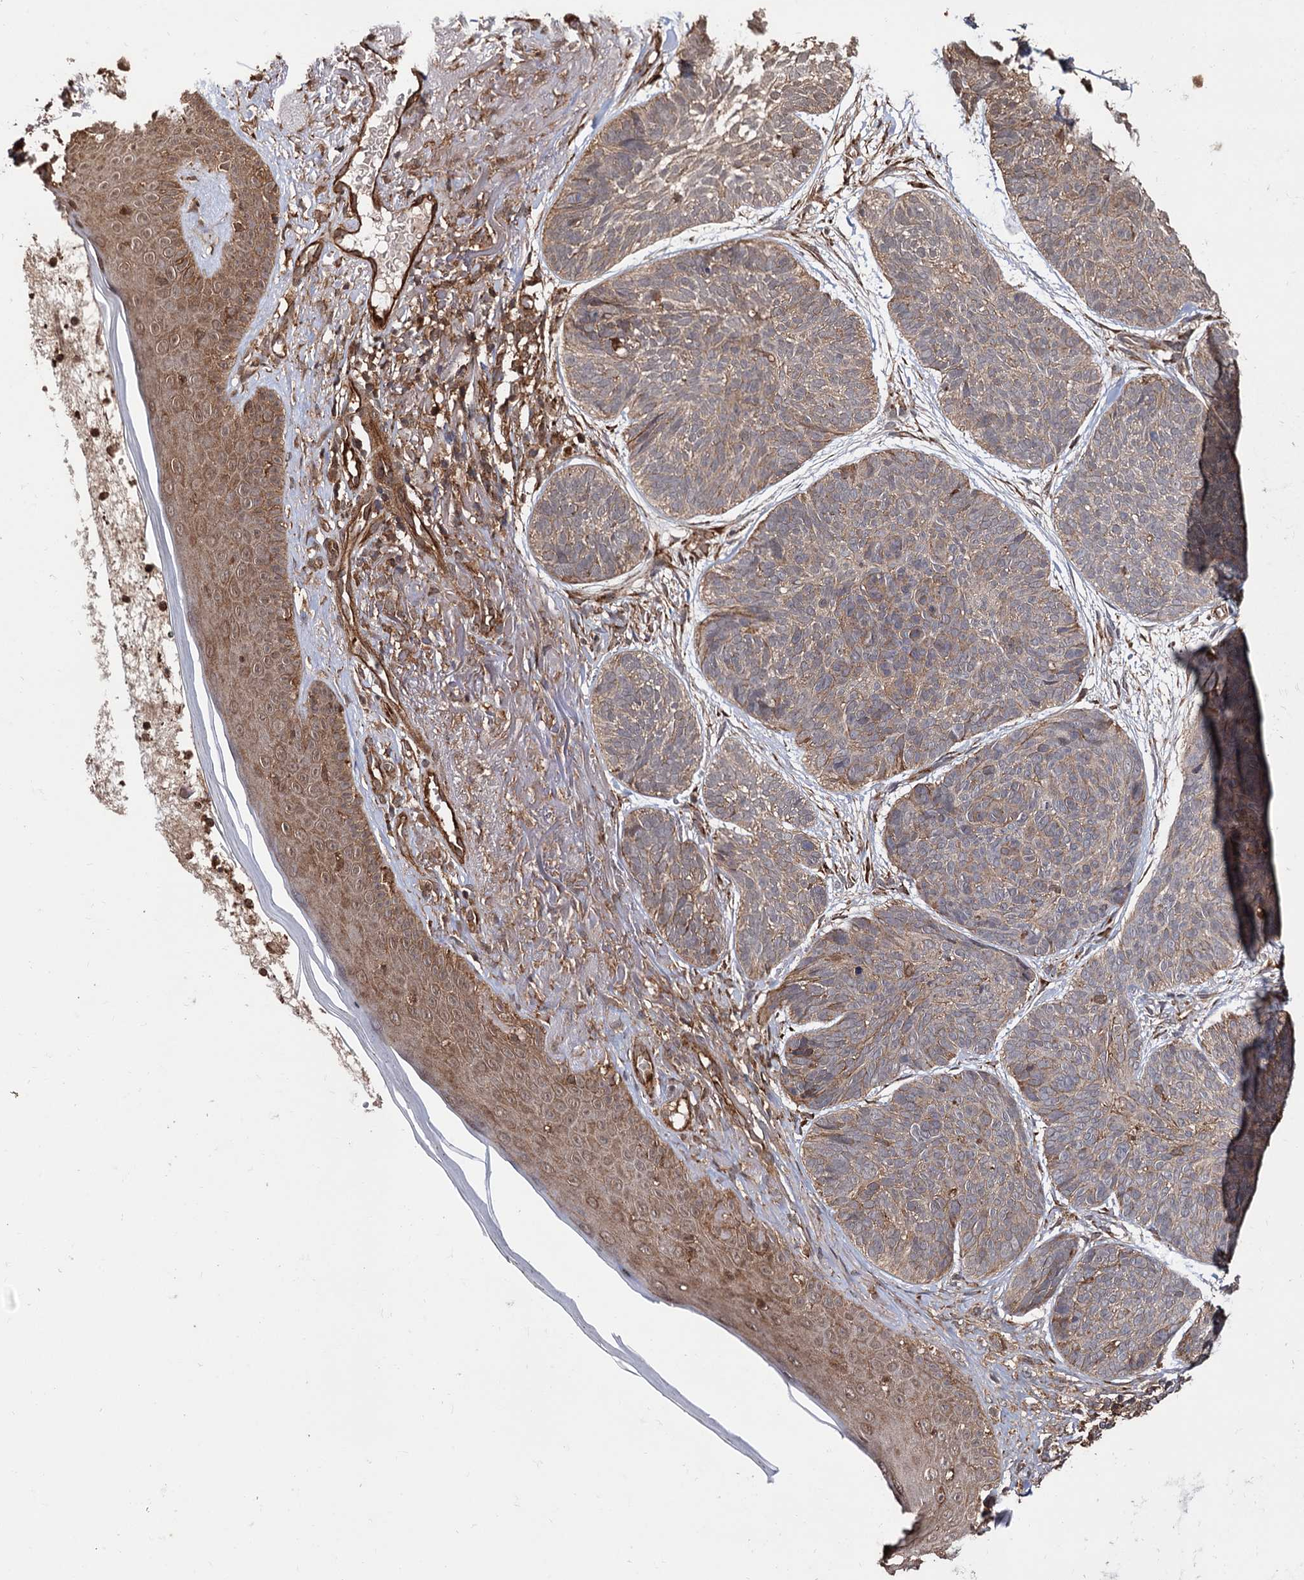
{"staining": {"intensity": "weak", "quantity": ">75%", "location": "cytoplasmic/membranous"}, "tissue": "skin cancer", "cell_type": "Tumor cells", "image_type": "cancer", "snomed": [{"axis": "morphology", "description": "Normal tissue, NOS"}, {"axis": "morphology", "description": "Basal cell carcinoma"}, {"axis": "topography", "description": "Skin"}], "caption": "Human skin basal cell carcinoma stained for a protein (brown) displays weak cytoplasmic/membranous positive staining in about >75% of tumor cells.", "gene": "ATP8B4", "patient": {"sex": "male", "age": 66}}